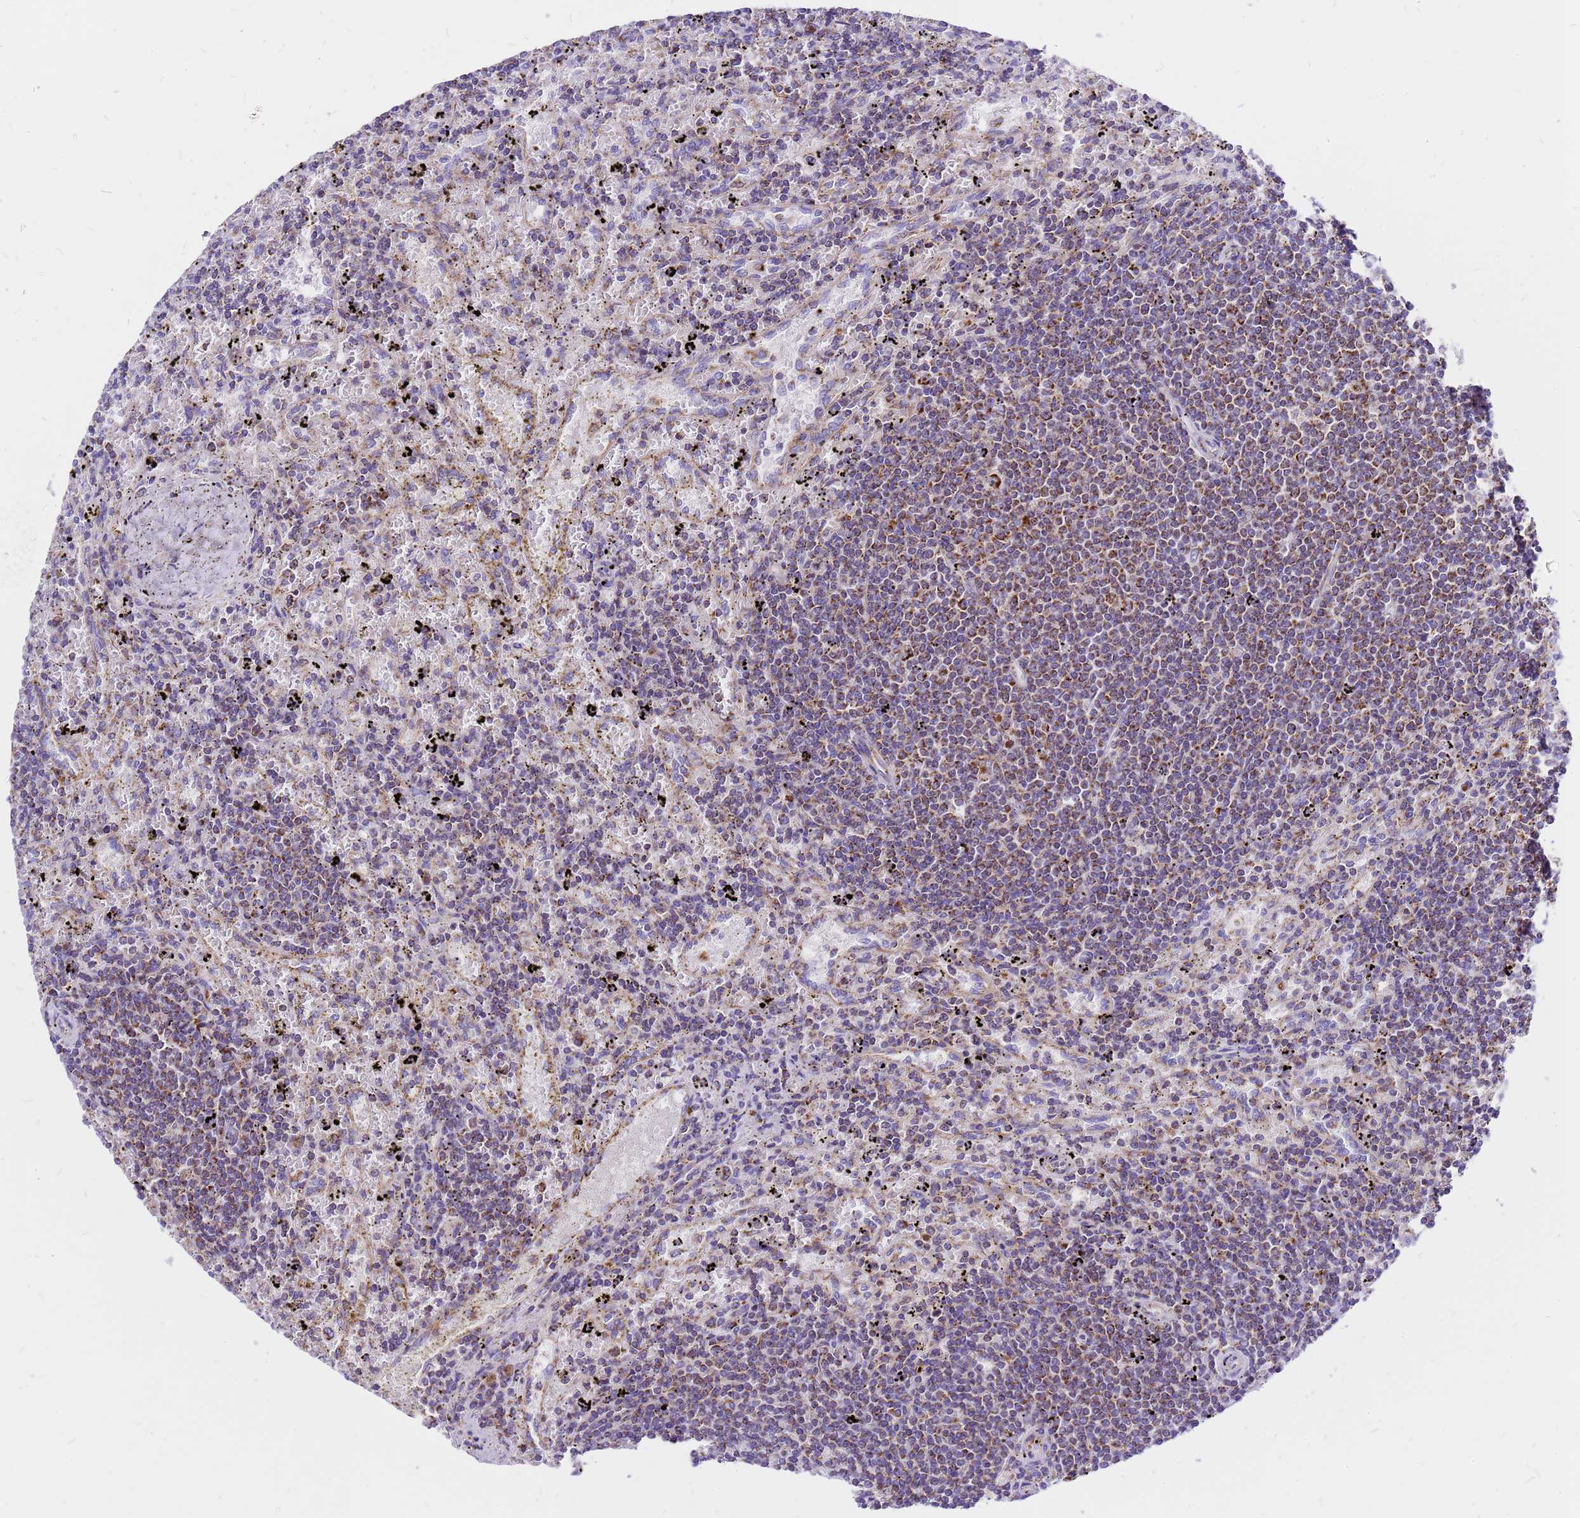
{"staining": {"intensity": "moderate", "quantity": "<25%", "location": "cytoplasmic/membranous"}, "tissue": "lymphoma", "cell_type": "Tumor cells", "image_type": "cancer", "snomed": [{"axis": "morphology", "description": "Malignant lymphoma, non-Hodgkin's type, Low grade"}, {"axis": "topography", "description": "Spleen"}], "caption": "Brown immunohistochemical staining in human lymphoma displays moderate cytoplasmic/membranous staining in approximately <25% of tumor cells. (DAB IHC with brightfield microscopy, high magnification).", "gene": "MRPS26", "patient": {"sex": "male", "age": 76}}